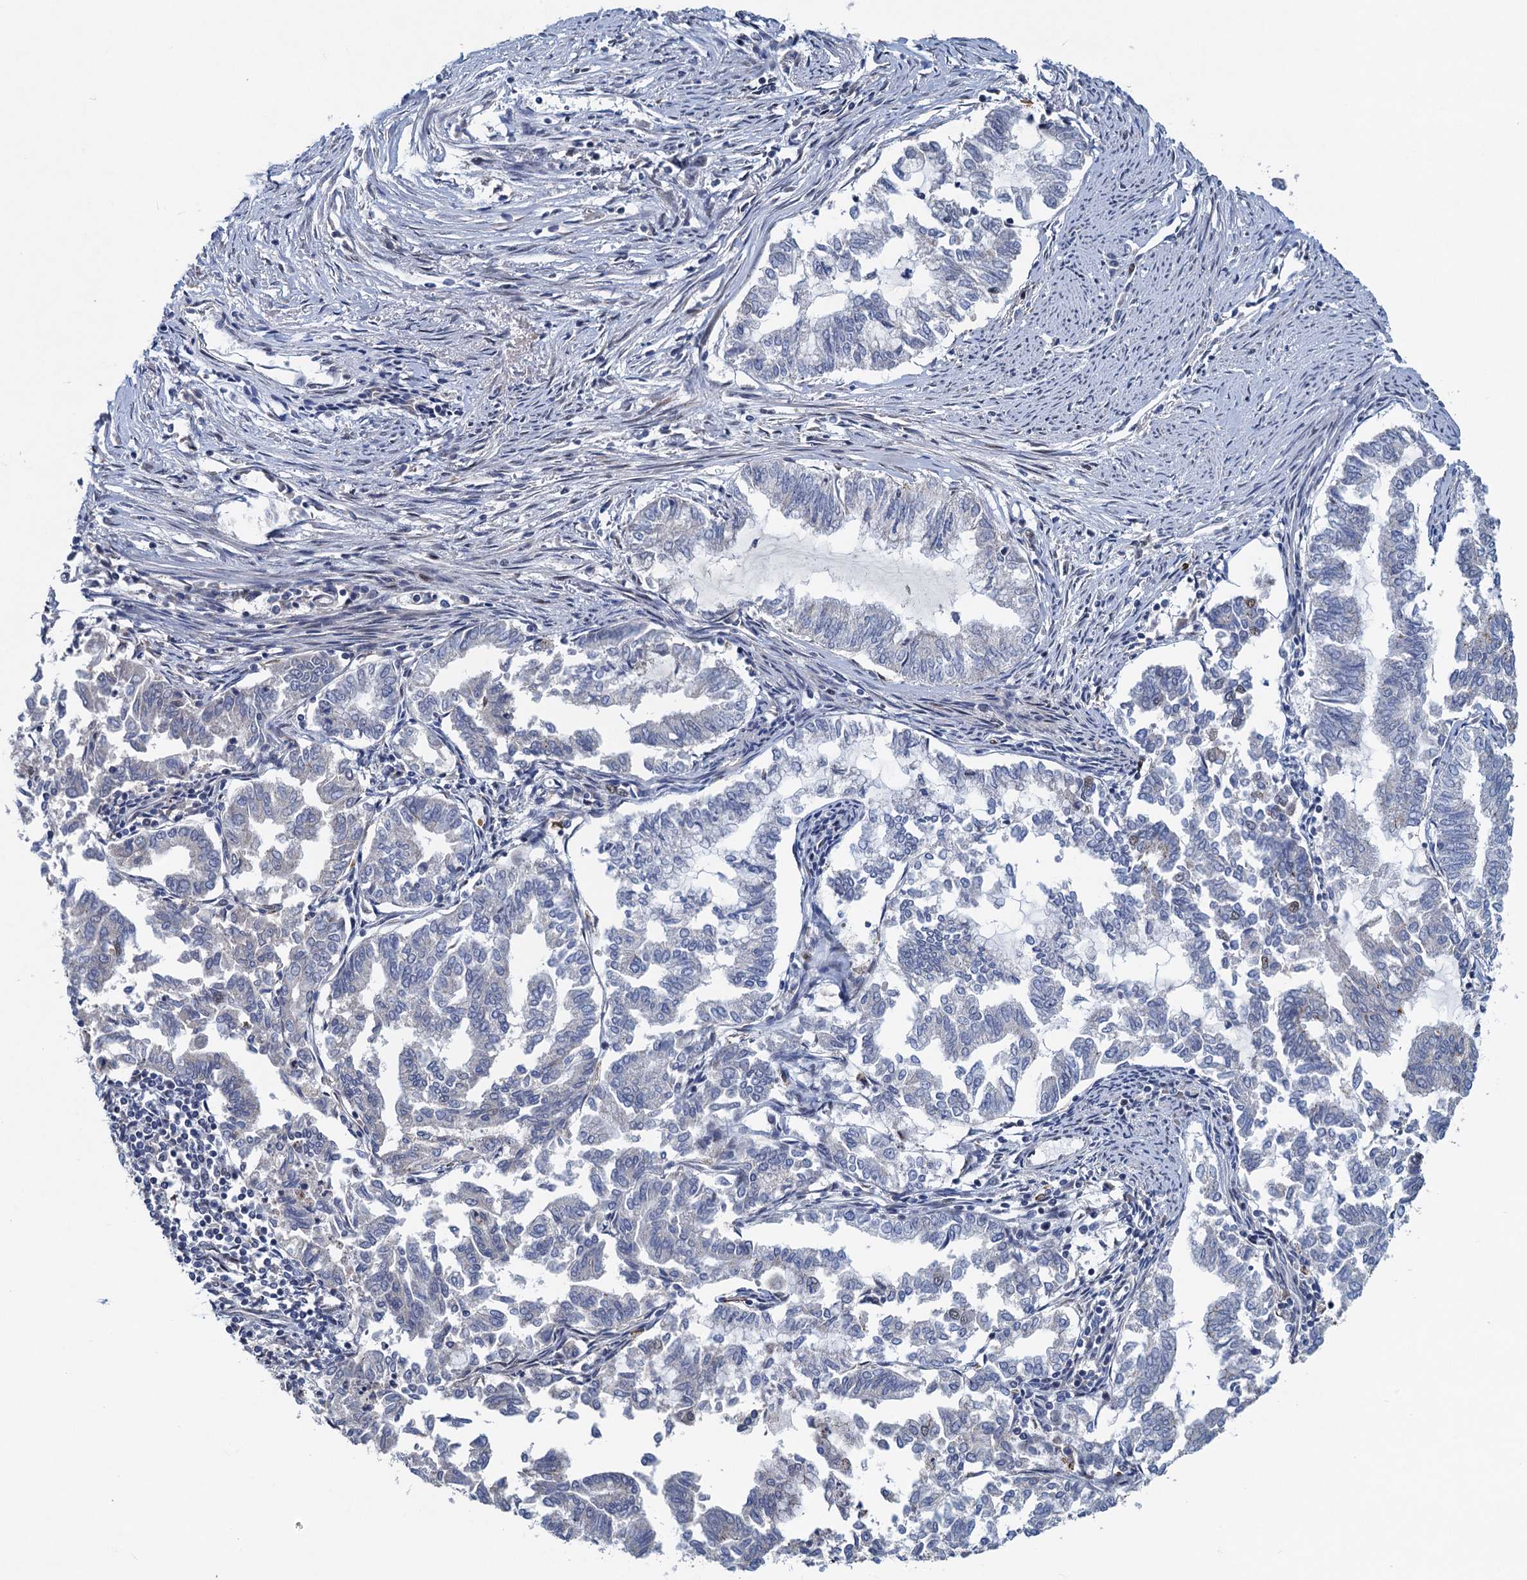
{"staining": {"intensity": "negative", "quantity": "none", "location": "none"}, "tissue": "endometrial cancer", "cell_type": "Tumor cells", "image_type": "cancer", "snomed": [{"axis": "morphology", "description": "Adenocarcinoma, NOS"}, {"axis": "topography", "description": "Endometrium"}], "caption": "Image shows no significant protein staining in tumor cells of adenocarcinoma (endometrial). Brightfield microscopy of IHC stained with DAB (3,3'-diaminobenzidine) (brown) and hematoxylin (blue), captured at high magnification.", "gene": "ATOSA", "patient": {"sex": "female", "age": 79}}